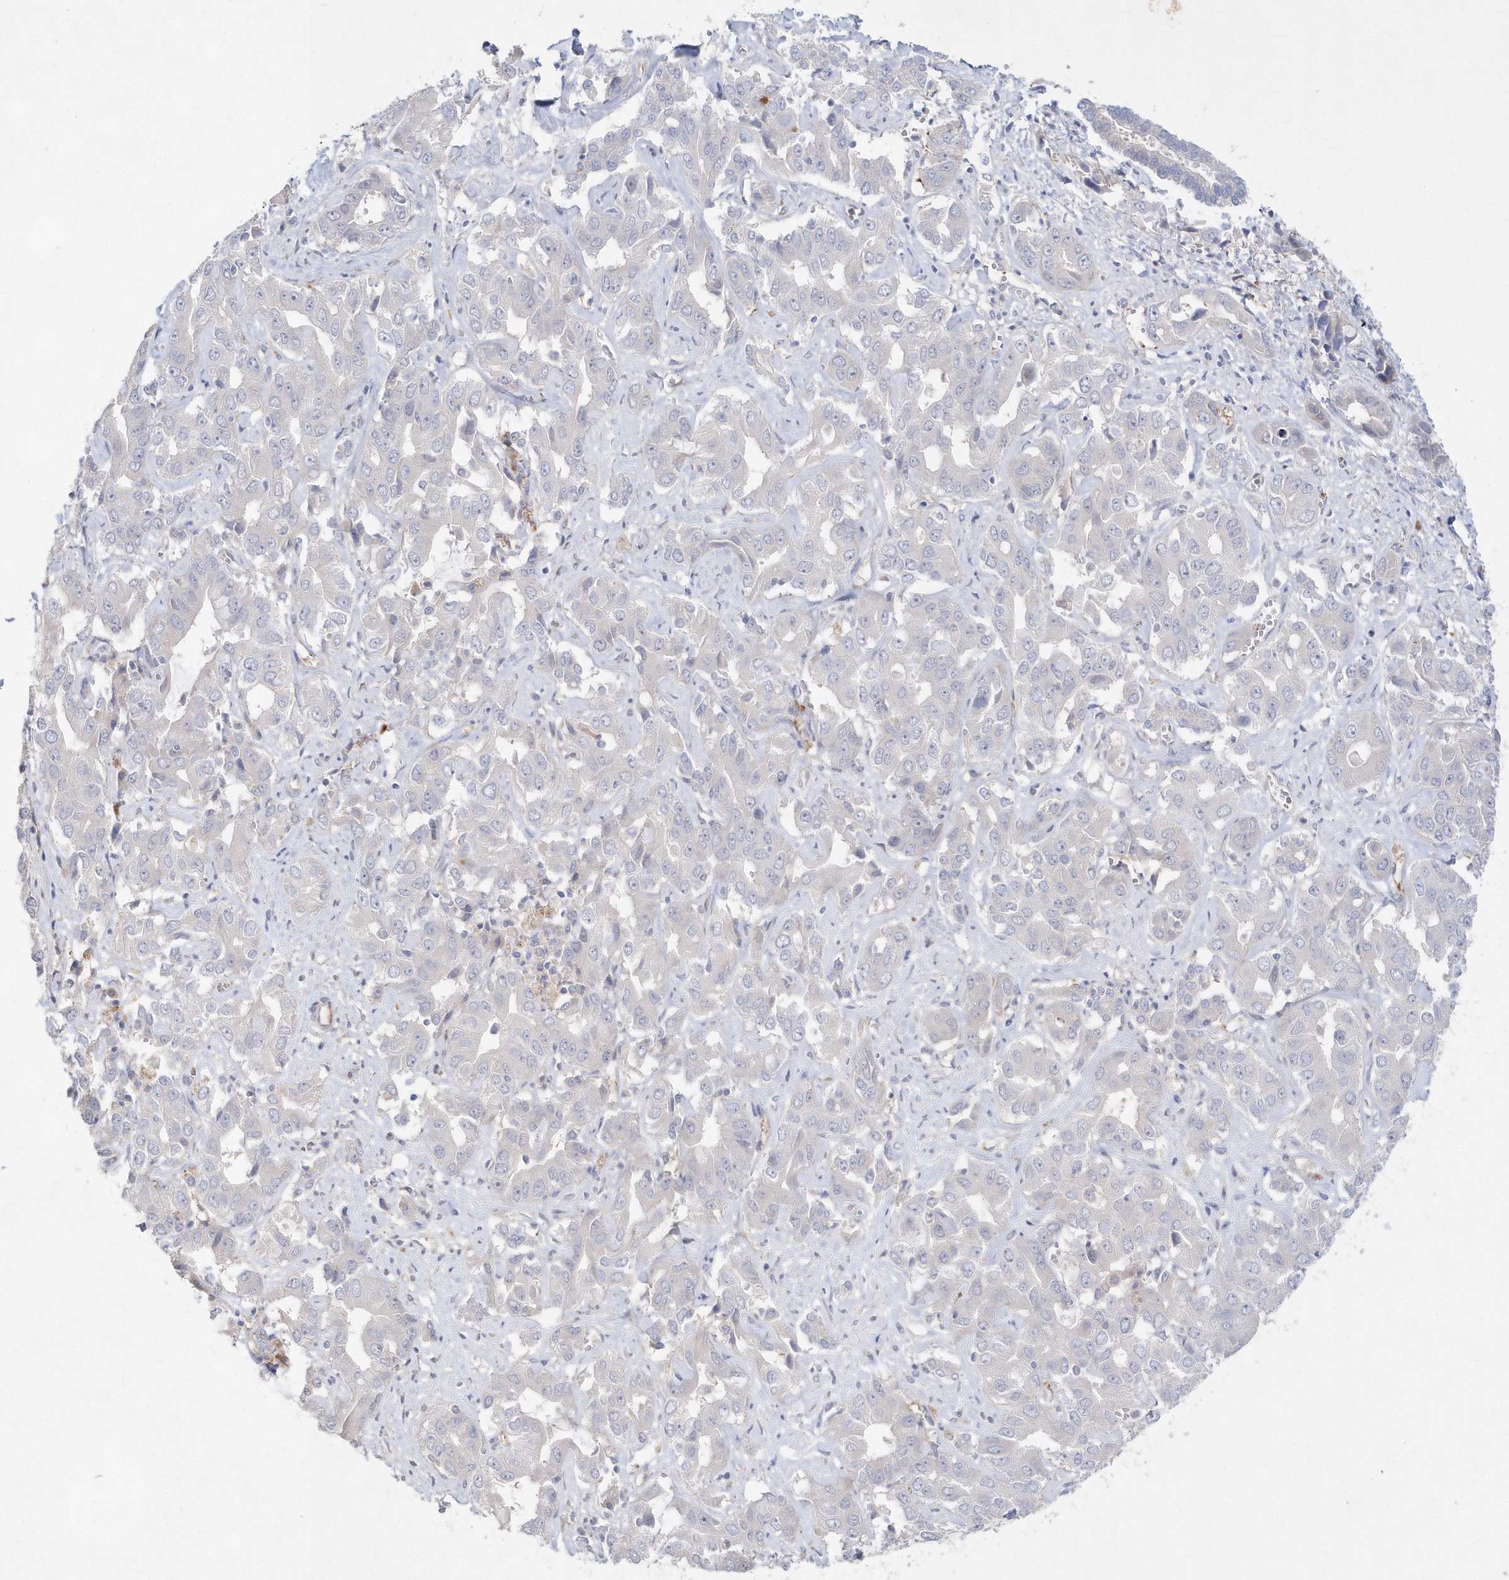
{"staining": {"intensity": "negative", "quantity": "none", "location": "none"}, "tissue": "liver cancer", "cell_type": "Tumor cells", "image_type": "cancer", "snomed": [{"axis": "morphology", "description": "Cholangiocarcinoma"}, {"axis": "topography", "description": "Liver"}], "caption": "Protein analysis of liver cancer shows no significant positivity in tumor cells.", "gene": "TMEM132B", "patient": {"sex": "female", "age": 52}}